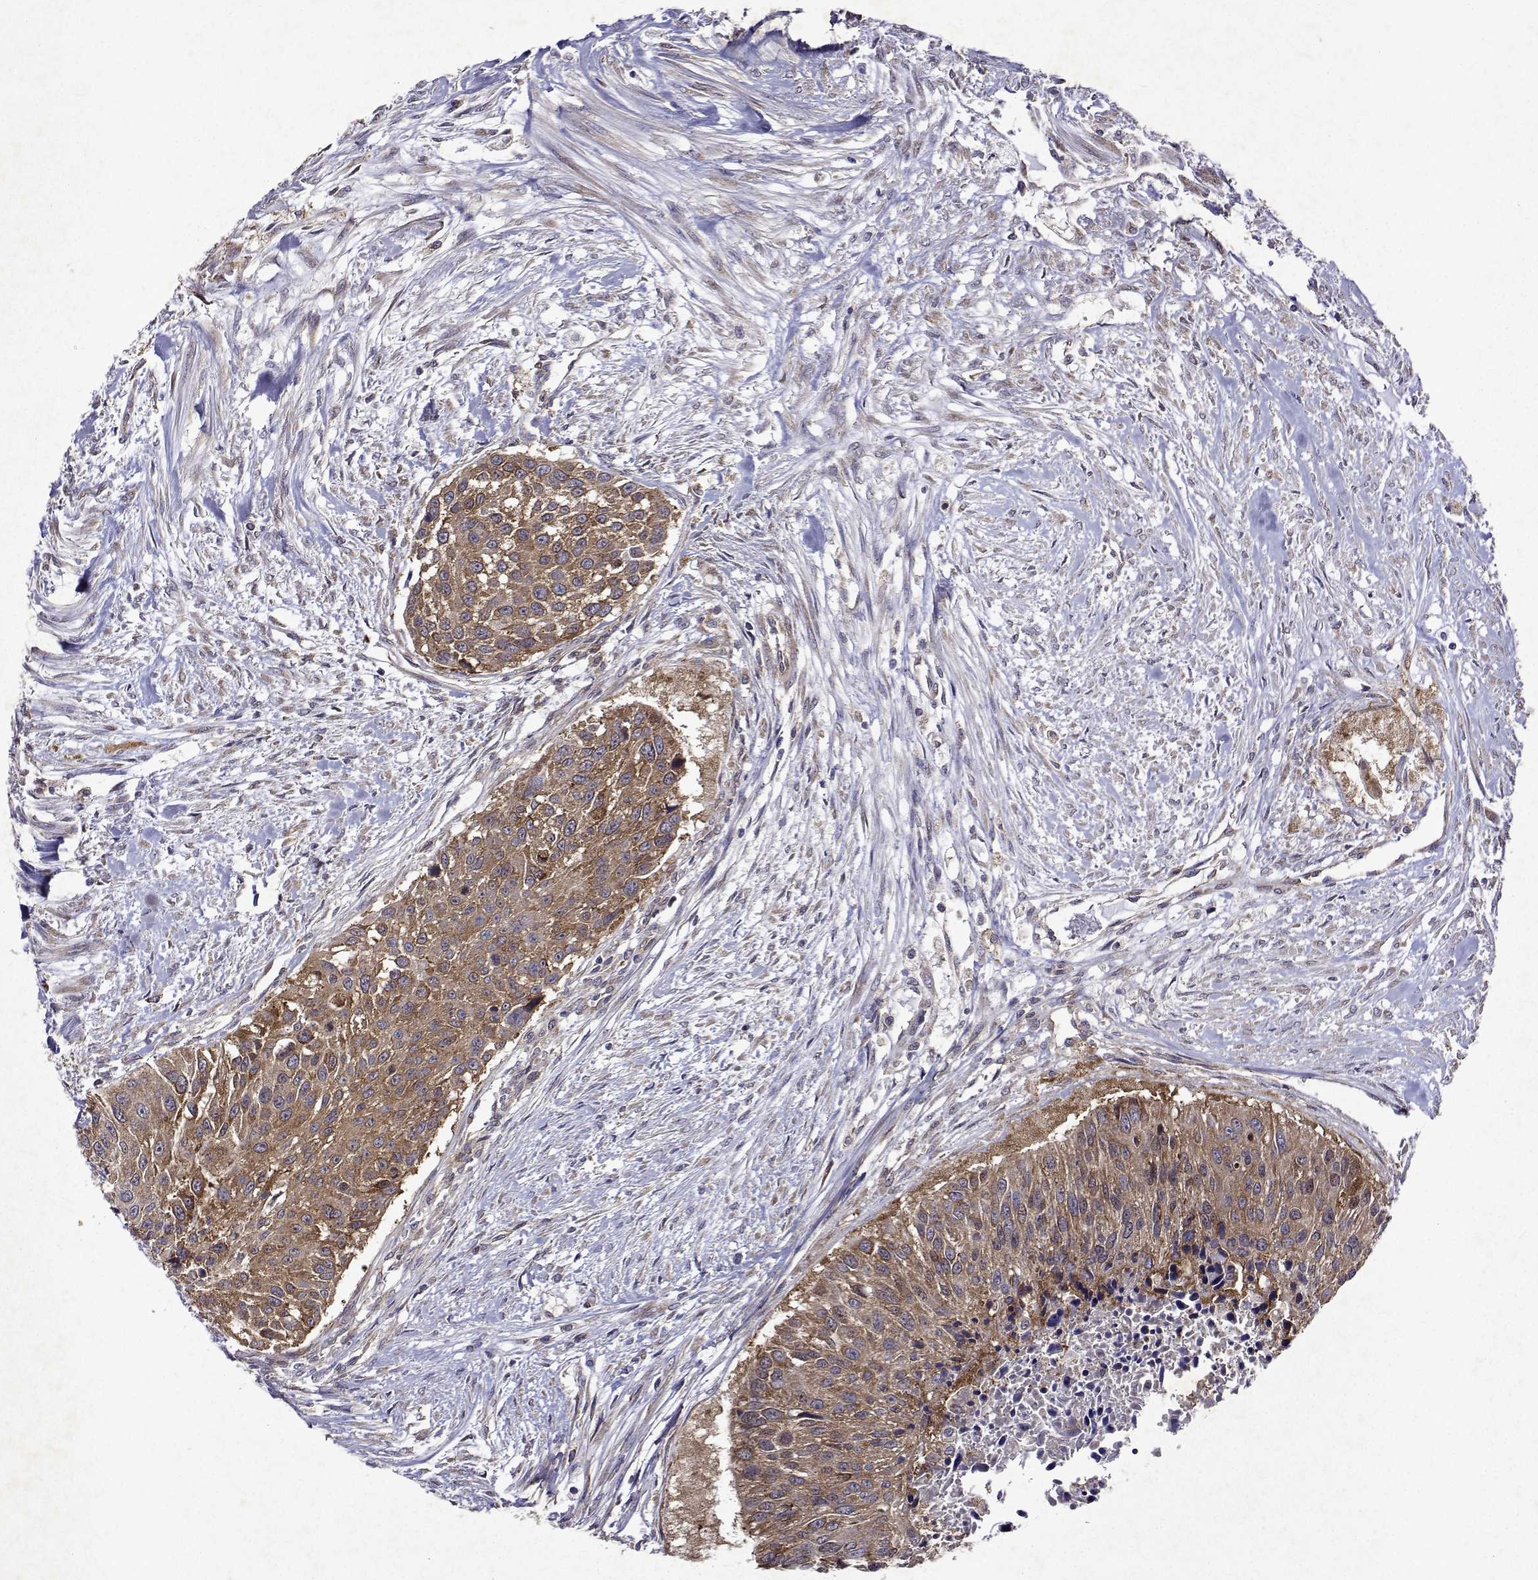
{"staining": {"intensity": "strong", "quantity": ">75%", "location": "cytoplasmic/membranous"}, "tissue": "urothelial cancer", "cell_type": "Tumor cells", "image_type": "cancer", "snomed": [{"axis": "morphology", "description": "Urothelial carcinoma, NOS"}, {"axis": "topography", "description": "Urinary bladder"}], "caption": "Urothelial cancer stained with a protein marker shows strong staining in tumor cells.", "gene": "TARBP2", "patient": {"sex": "male", "age": 55}}